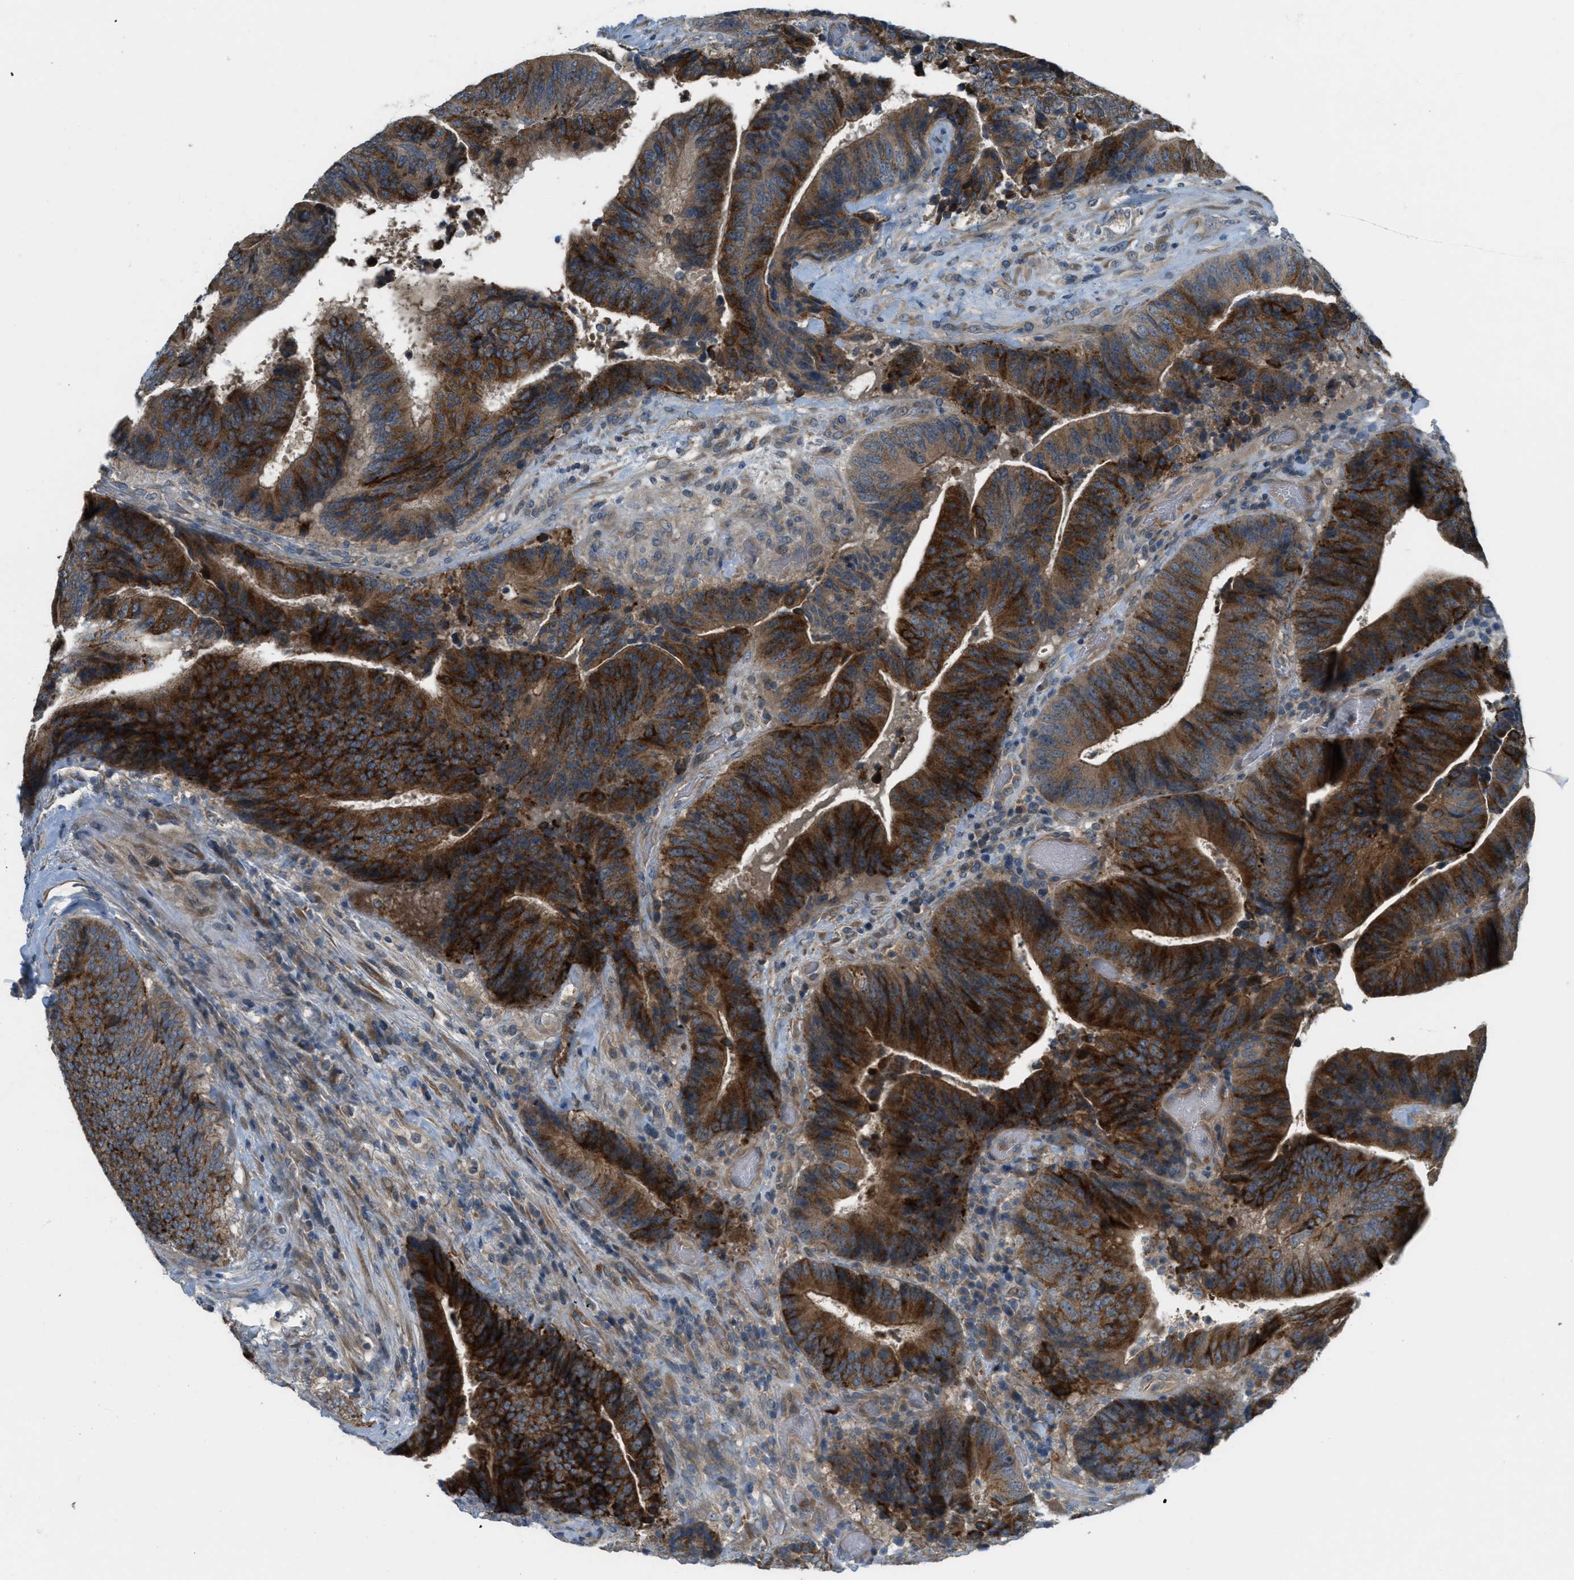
{"staining": {"intensity": "strong", "quantity": ">75%", "location": "cytoplasmic/membranous"}, "tissue": "colorectal cancer", "cell_type": "Tumor cells", "image_type": "cancer", "snomed": [{"axis": "morphology", "description": "Adenocarcinoma, NOS"}, {"axis": "topography", "description": "Rectum"}], "caption": "Immunohistochemistry (IHC) of colorectal adenocarcinoma shows high levels of strong cytoplasmic/membranous expression in about >75% of tumor cells.", "gene": "ADCY6", "patient": {"sex": "male", "age": 72}}